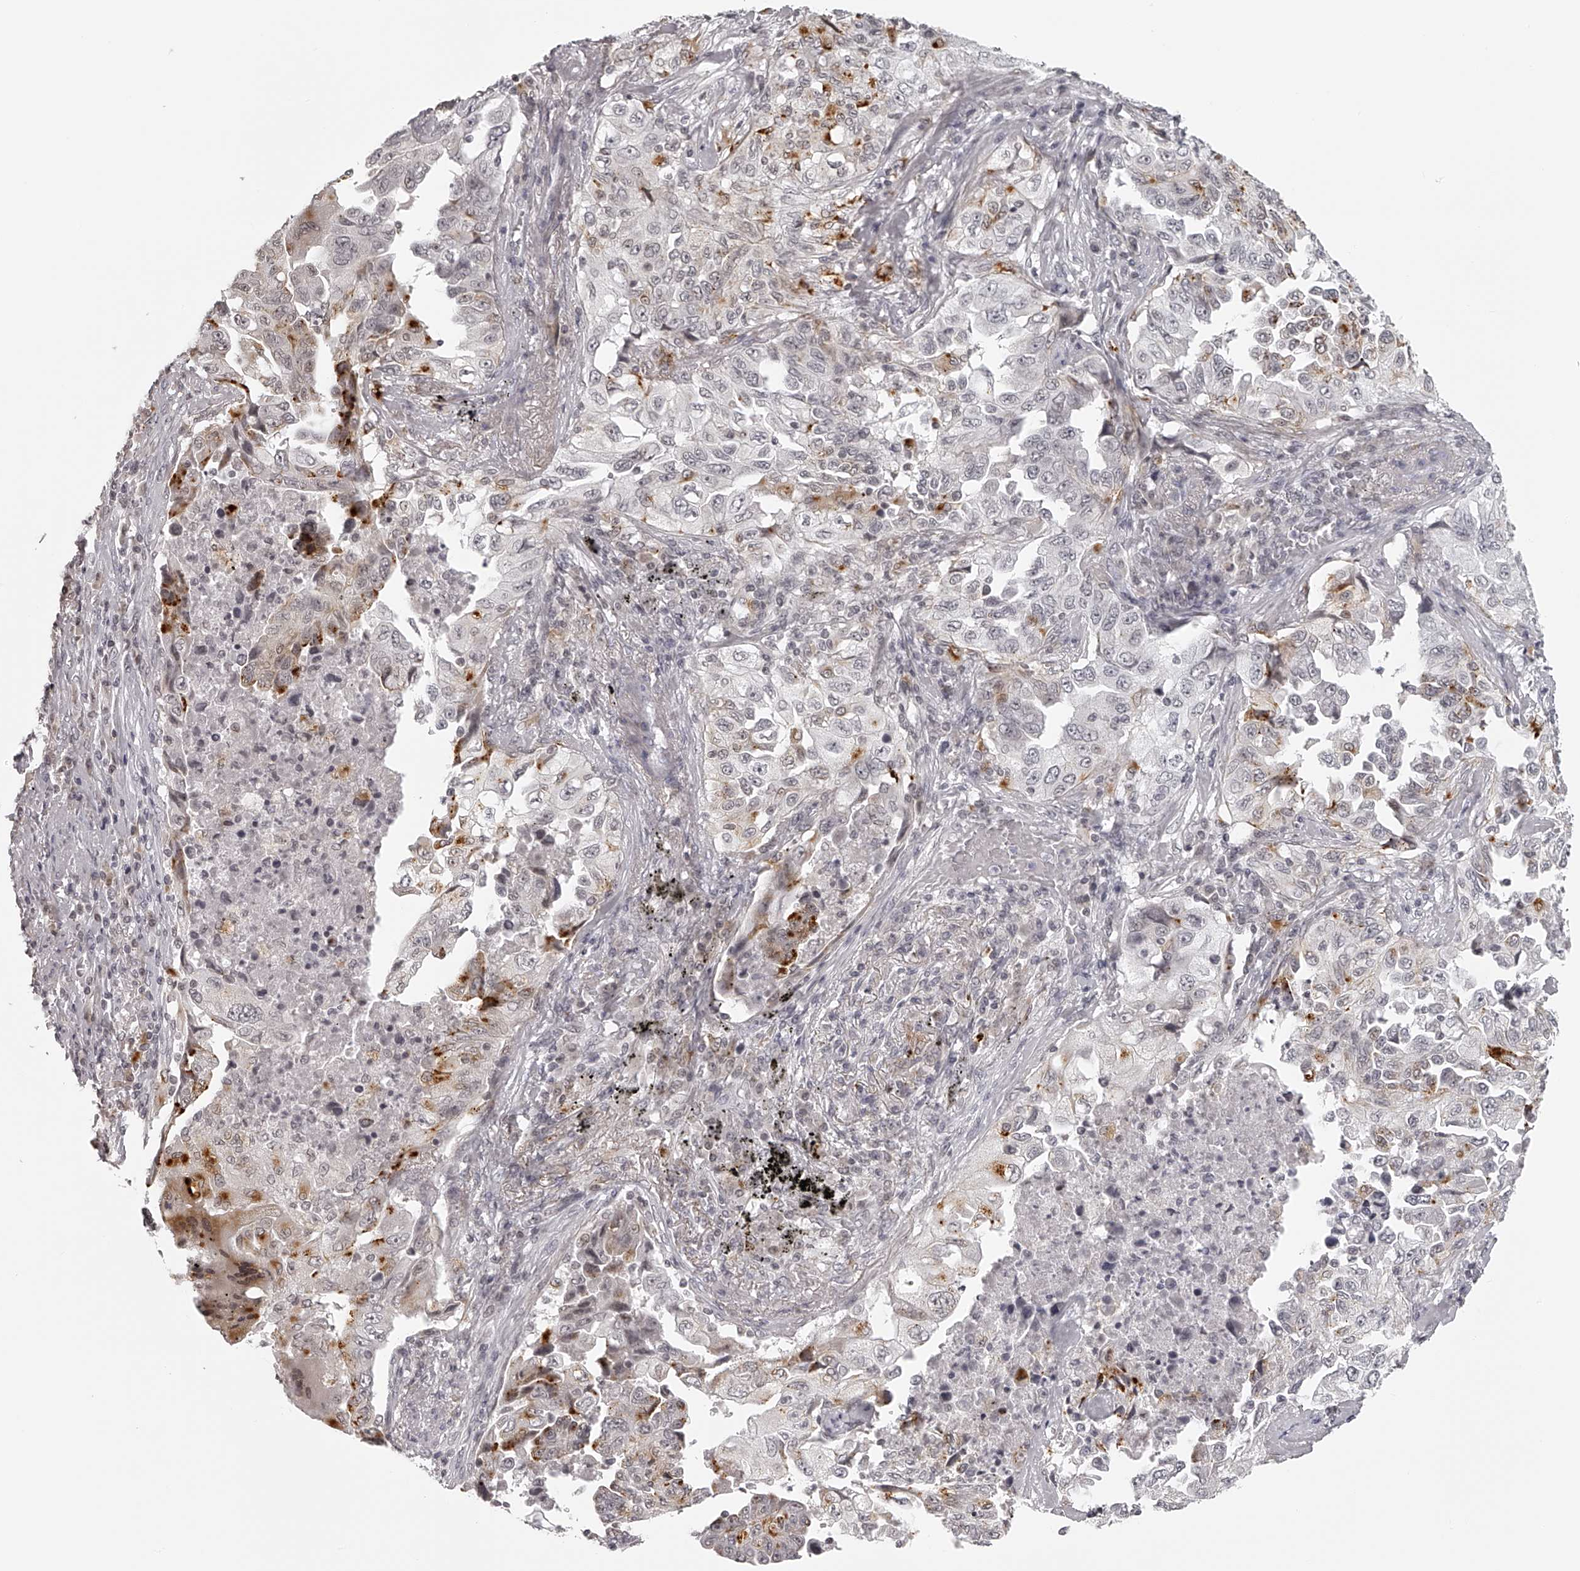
{"staining": {"intensity": "moderate", "quantity": "<25%", "location": "cytoplasmic/membranous"}, "tissue": "lung cancer", "cell_type": "Tumor cells", "image_type": "cancer", "snomed": [{"axis": "morphology", "description": "Adenocarcinoma, NOS"}, {"axis": "topography", "description": "Lung"}], "caption": "A micrograph showing moderate cytoplasmic/membranous expression in approximately <25% of tumor cells in adenocarcinoma (lung), as visualized by brown immunohistochemical staining.", "gene": "RNF220", "patient": {"sex": "female", "age": 51}}